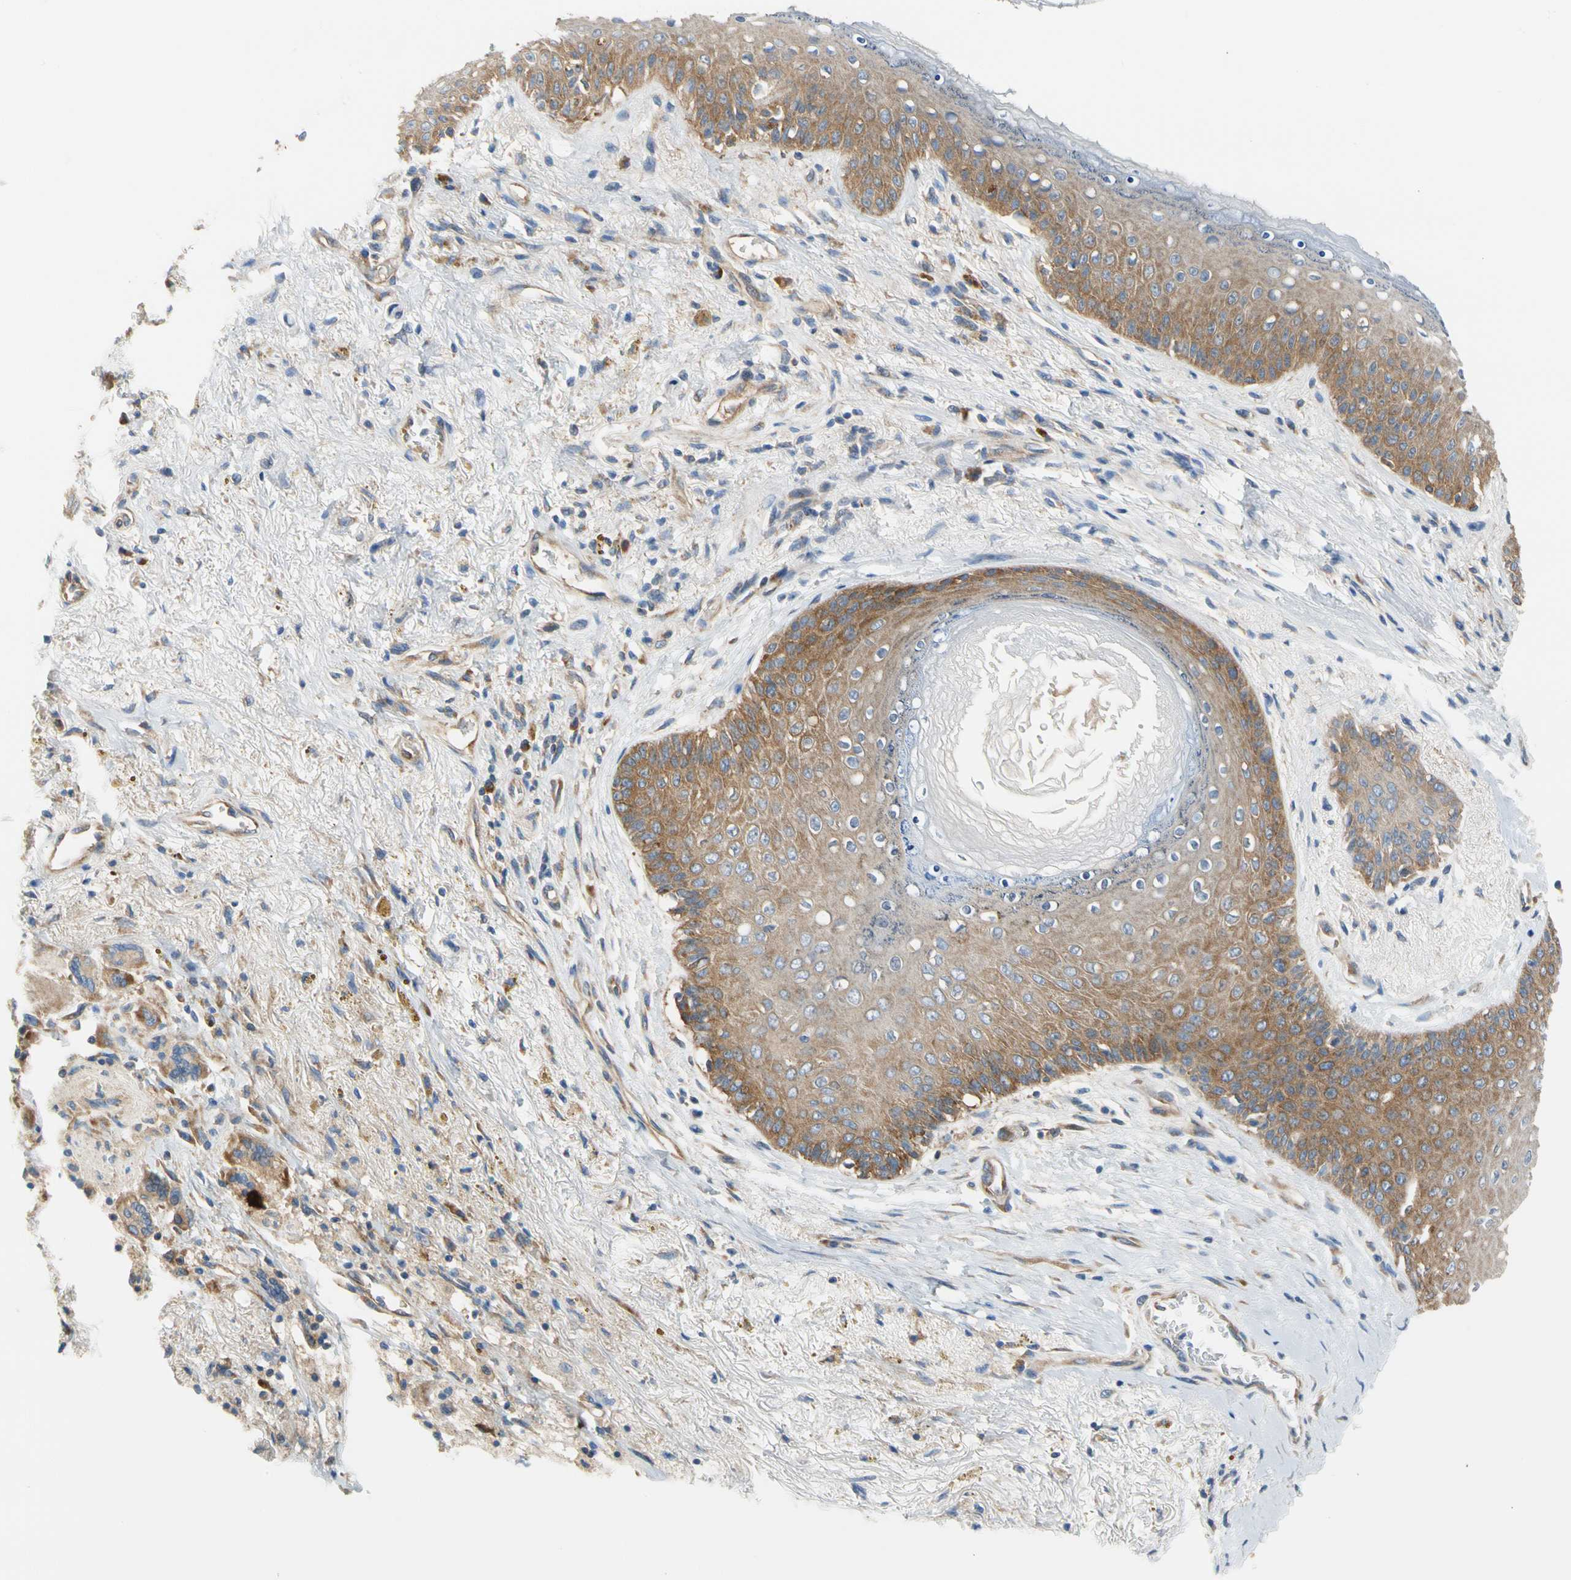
{"staining": {"intensity": "moderate", "quantity": ">75%", "location": "cytoplasmic/membranous"}, "tissue": "skin", "cell_type": "Epidermal cells", "image_type": "normal", "snomed": [{"axis": "morphology", "description": "Normal tissue, NOS"}, {"axis": "topography", "description": "Anal"}], "caption": "This photomicrograph shows normal skin stained with IHC to label a protein in brown. The cytoplasmic/membranous of epidermal cells show moderate positivity for the protein. Nuclei are counter-stained blue.", "gene": "GPHN", "patient": {"sex": "female", "age": 46}}